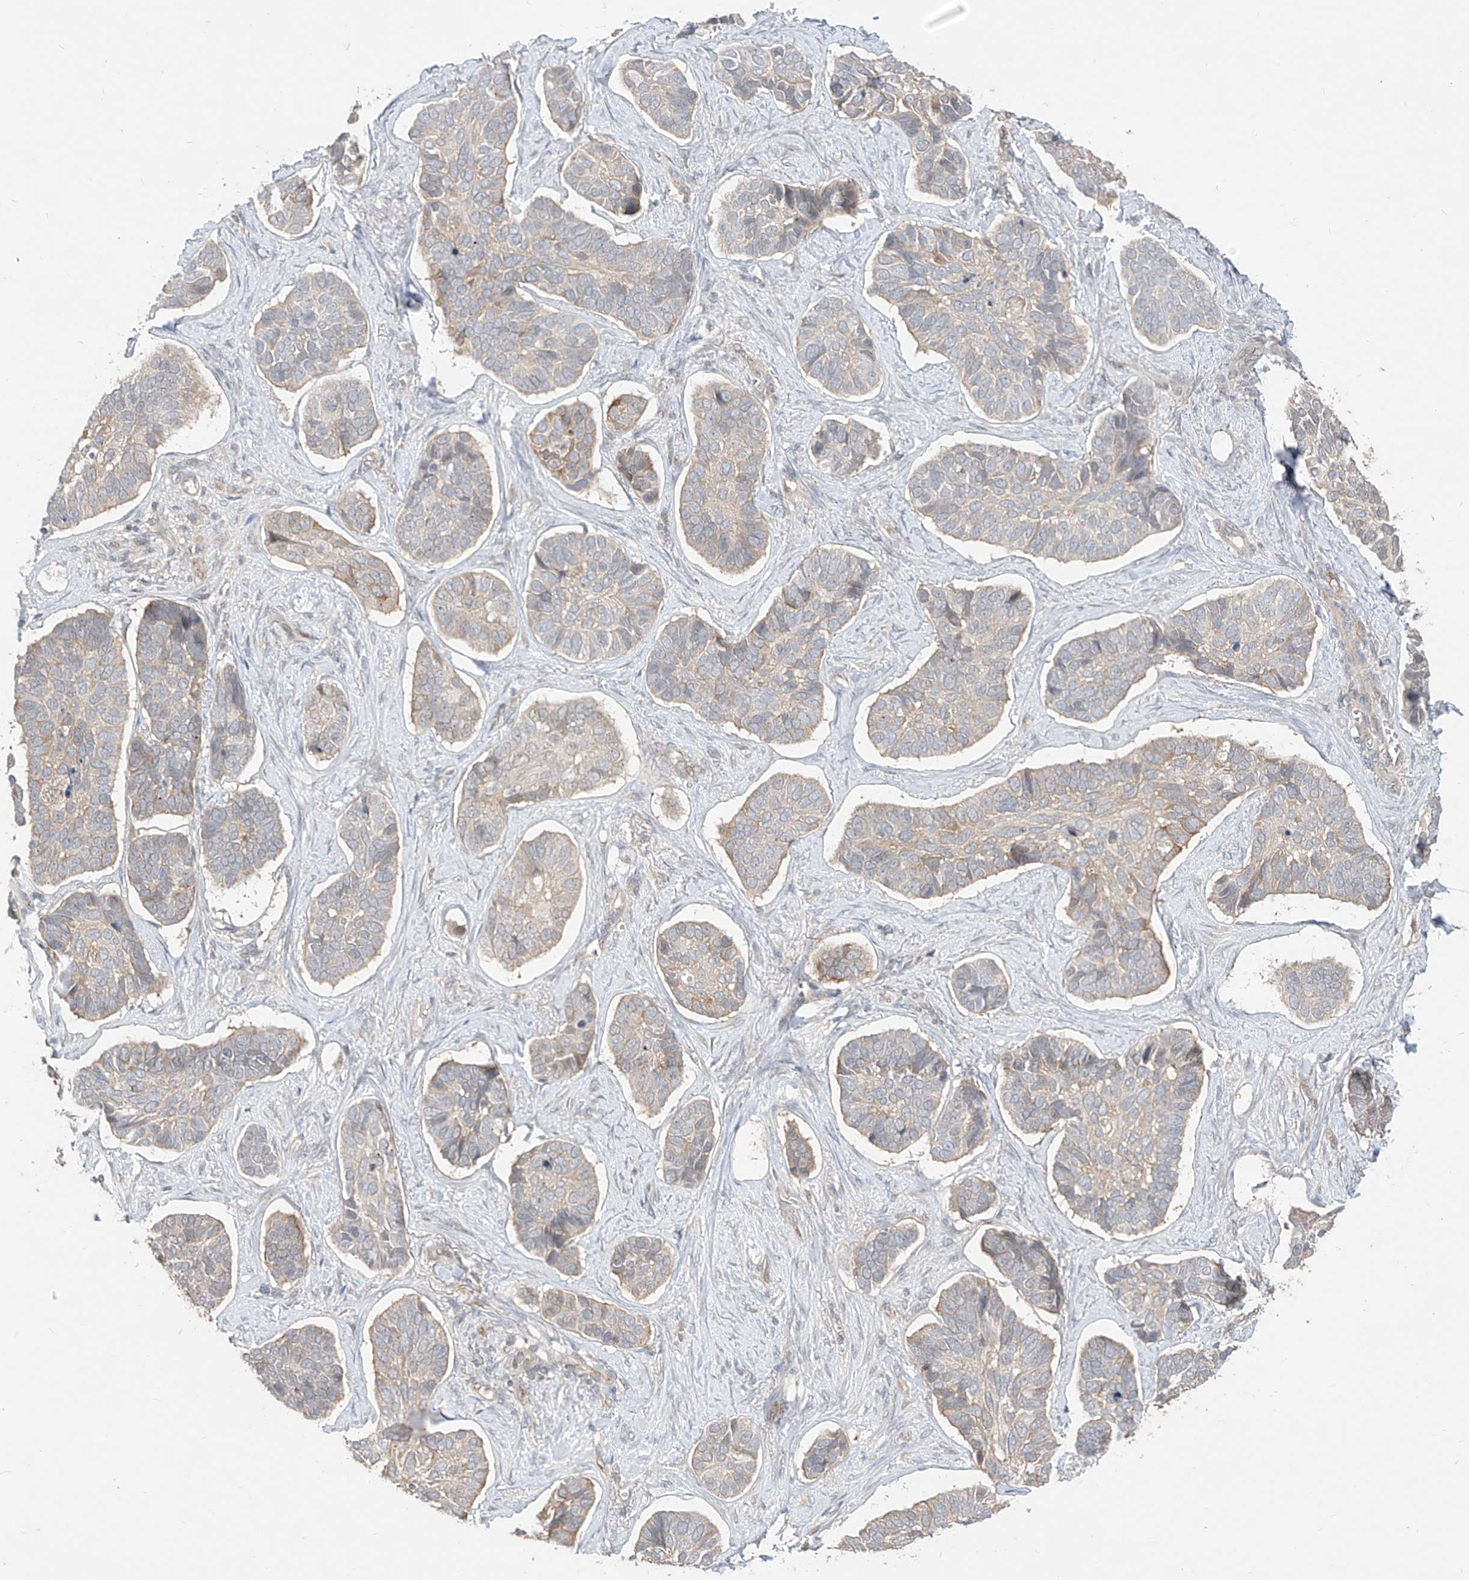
{"staining": {"intensity": "weak", "quantity": "<25%", "location": "cytoplasmic/membranous"}, "tissue": "skin cancer", "cell_type": "Tumor cells", "image_type": "cancer", "snomed": [{"axis": "morphology", "description": "Basal cell carcinoma"}, {"axis": "topography", "description": "Skin"}], "caption": "Skin basal cell carcinoma stained for a protein using immunohistochemistry (IHC) shows no expression tumor cells.", "gene": "MRTFA", "patient": {"sex": "male", "age": 62}}